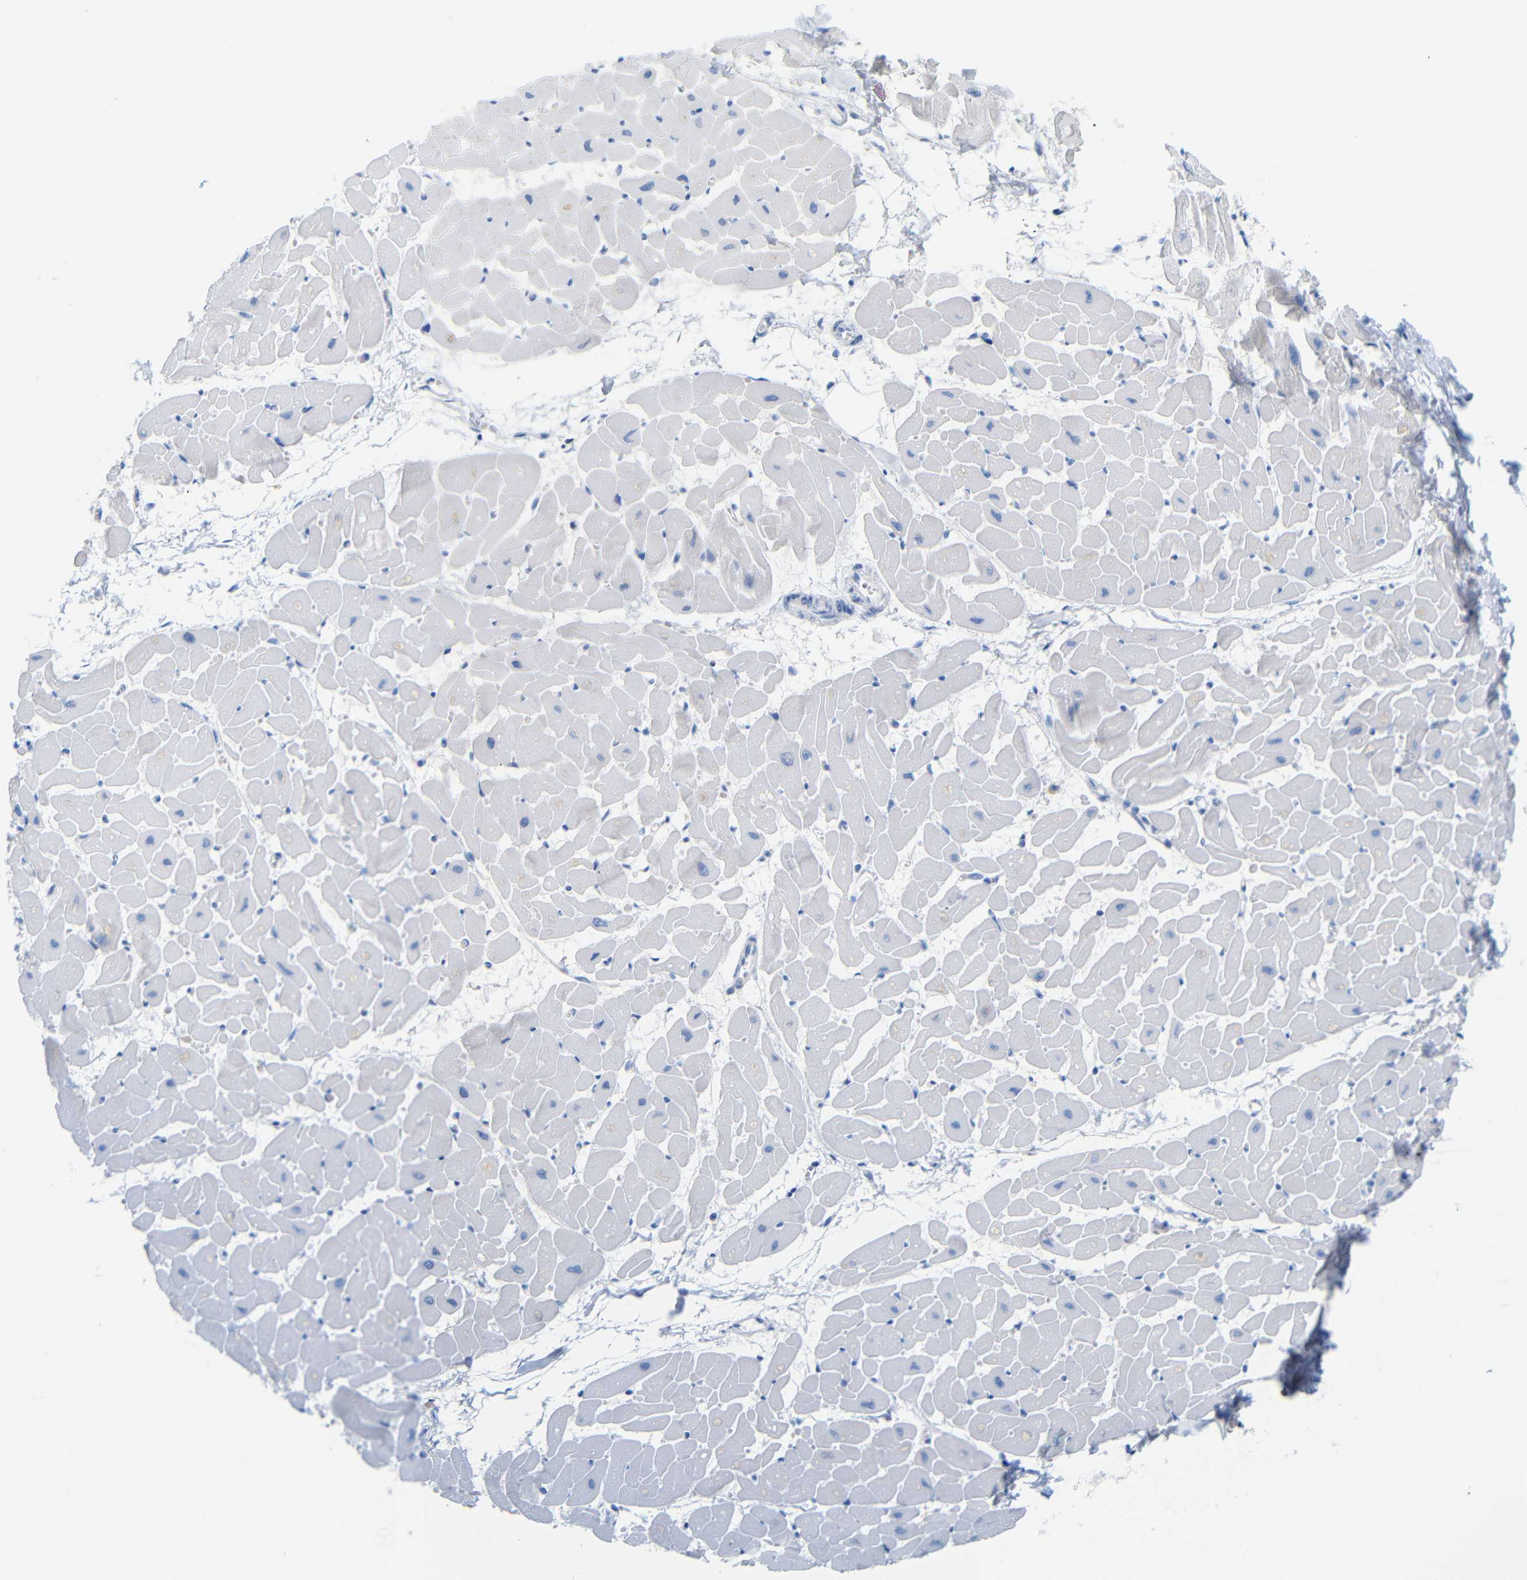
{"staining": {"intensity": "negative", "quantity": "none", "location": "none"}, "tissue": "heart muscle", "cell_type": "Cardiomyocytes", "image_type": "normal", "snomed": [{"axis": "morphology", "description": "Normal tissue, NOS"}, {"axis": "topography", "description": "Heart"}], "caption": "Human heart muscle stained for a protein using immunohistochemistry displays no expression in cardiomyocytes.", "gene": "FCRL1", "patient": {"sex": "female", "age": 19}}